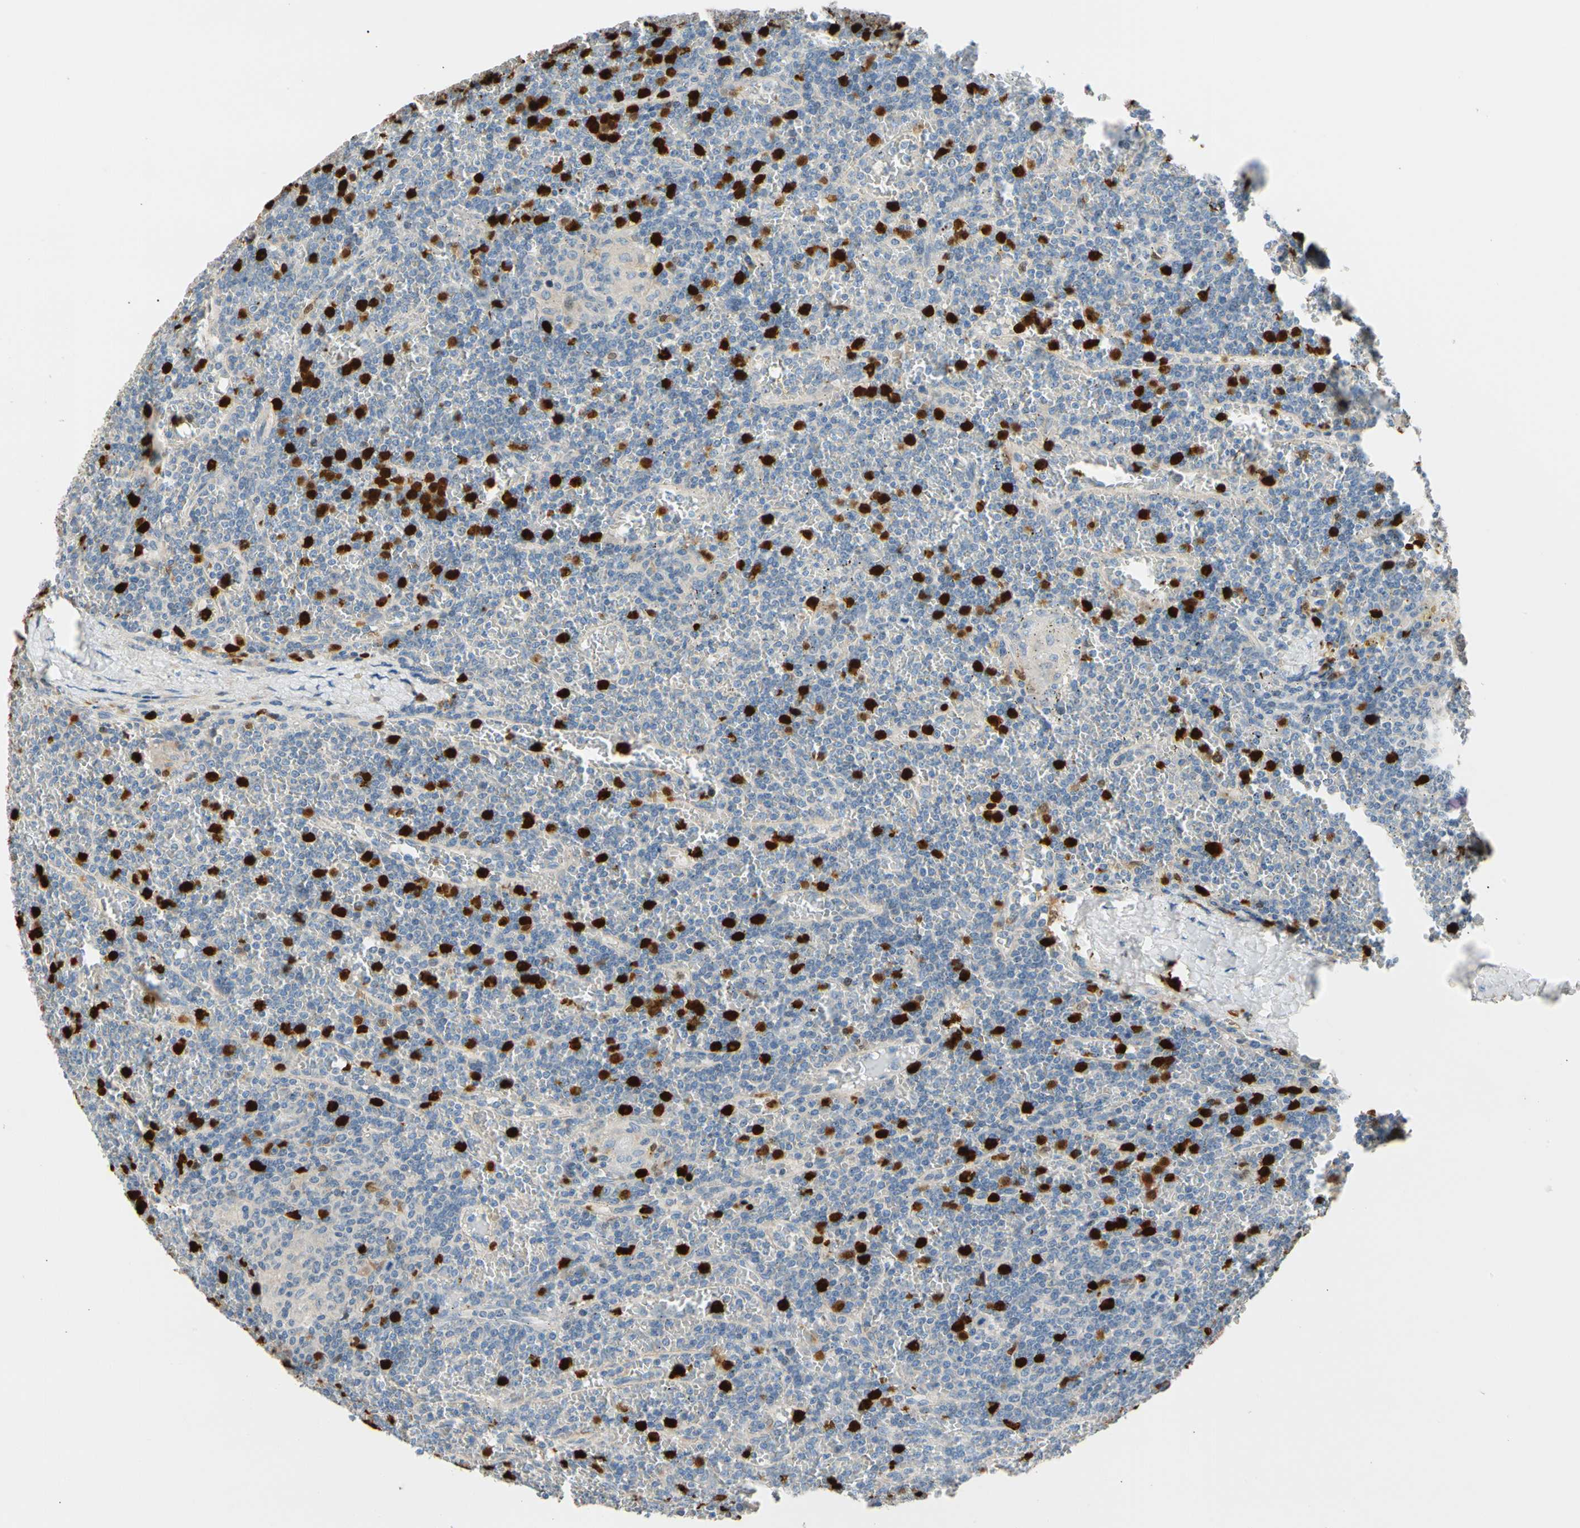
{"staining": {"intensity": "negative", "quantity": "none", "location": "none"}, "tissue": "lymphoma", "cell_type": "Tumor cells", "image_type": "cancer", "snomed": [{"axis": "morphology", "description": "Malignant lymphoma, non-Hodgkin's type, Low grade"}, {"axis": "topography", "description": "Spleen"}], "caption": "High magnification brightfield microscopy of low-grade malignant lymphoma, non-Hodgkin's type stained with DAB (brown) and counterstained with hematoxylin (blue): tumor cells show no significant staining. (Immunohistochemistry (ihc), brightfield microscopy, high magnification).", "gene": "TRAF5", "patient": {"sex": "female", "age": 19}}